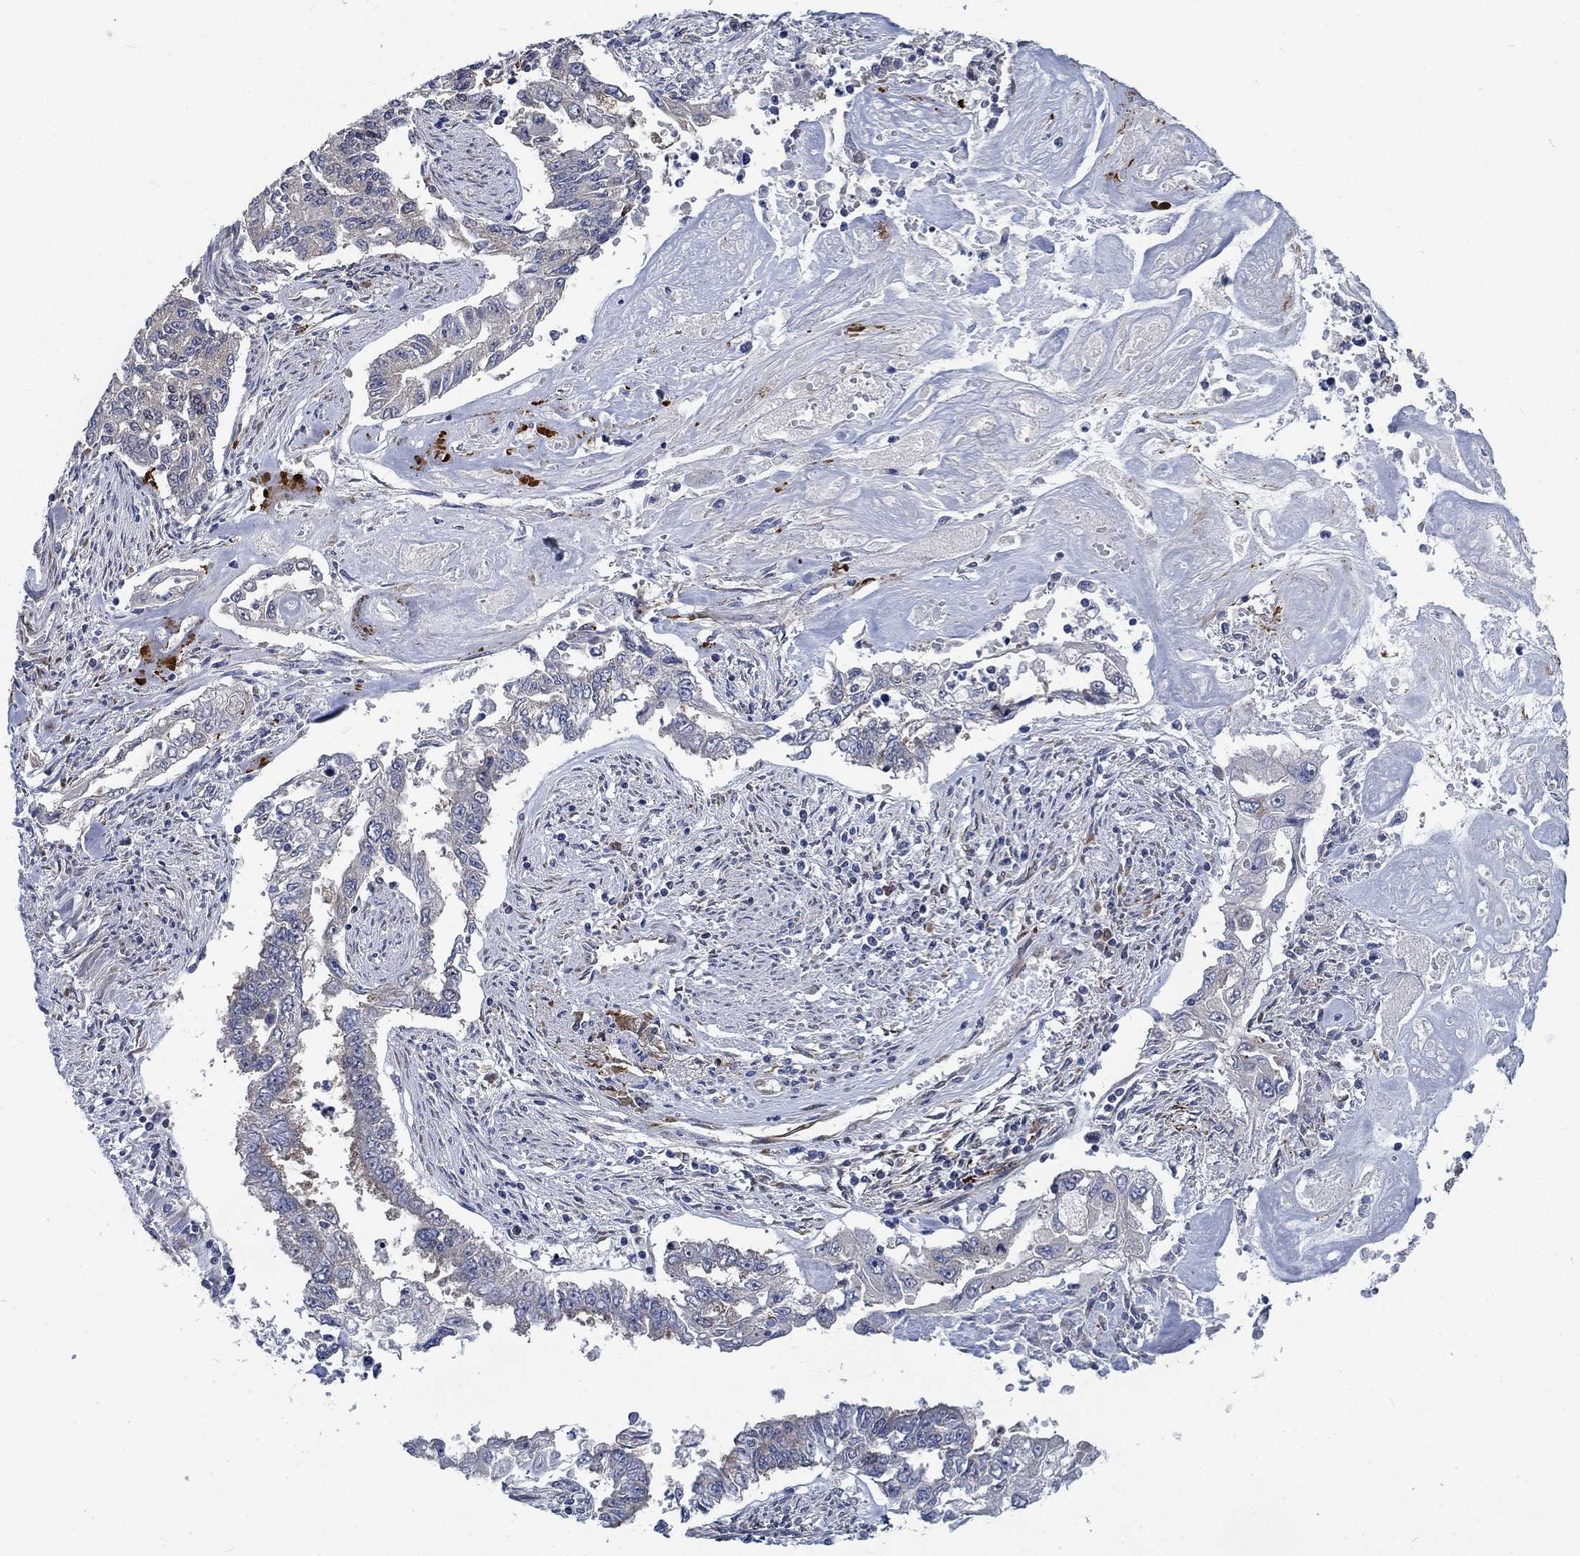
{"staining": {"intensity": "negative", "quantity": "none", "location": "none"}, "tissue": "endometrial cancer", "cell_type": "Tumor cells", "image_type": "cancer", "snomed": [{"axis": "morphology", "description": "Adenocarcinoma, NOS"}, {"axis": "topography", "description": "Uterus"}], "caption": "The image shows no staining of tumor cells in endometrial cancer (adenocarcinoma).", "gene": "MMP24", "patient": {"sex": "female", "age": 59}}